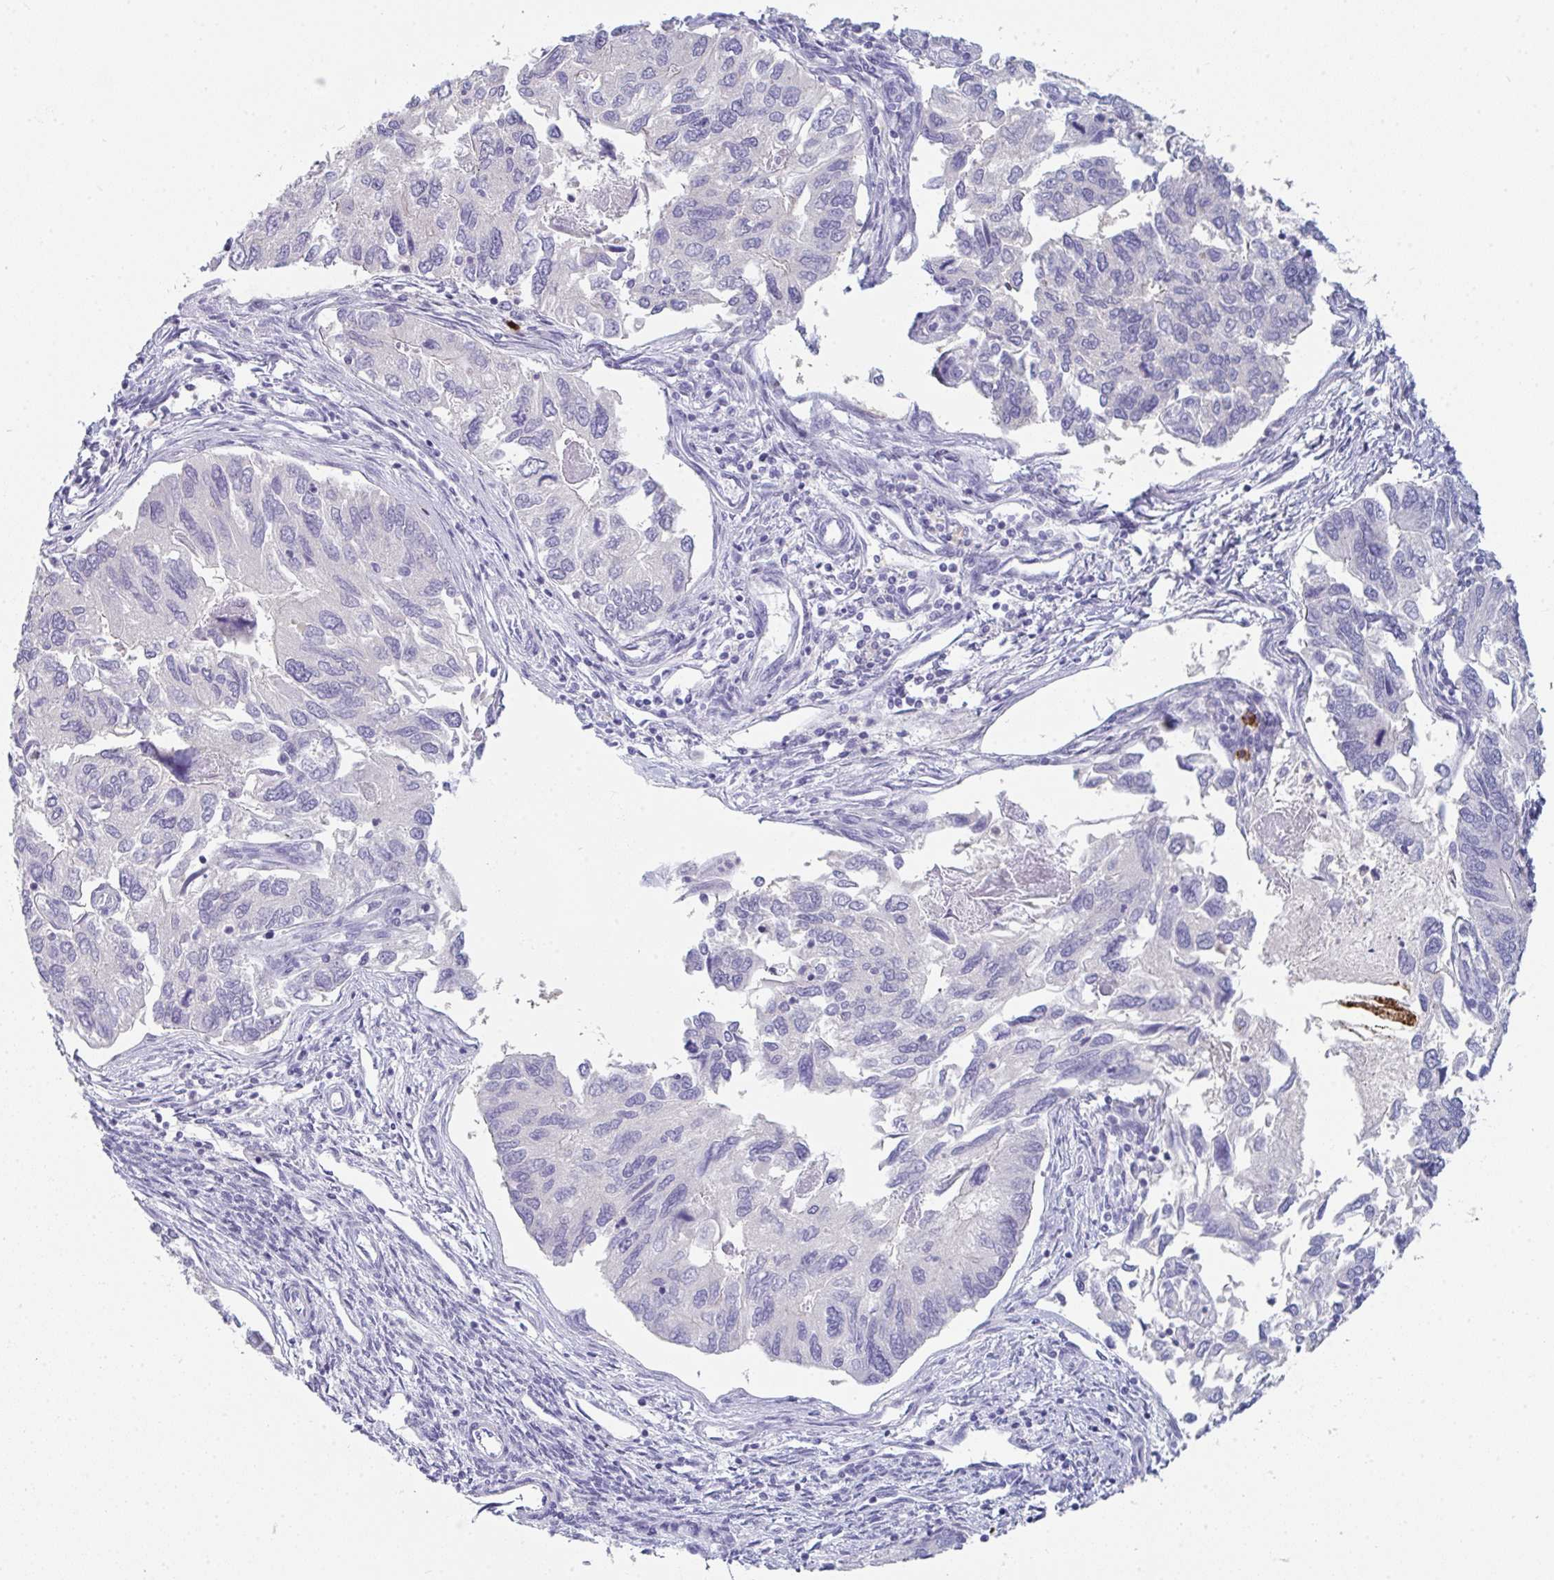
{"staining": {"intensity": "negative", "quantity": "none", "location": "none"}, "tissue": "endometrial cancer", "cell_type": "Tumor cells", "image_type": "cancer", "snomed": [{"axis": "morphology", "description": "Carcinoma, NOS"}, {"axis": "topography", "description": "Uterus"}], "caption": "The immunohistochemistry micrograph has no significant expression in tumor cells of carcinoma (endometrial) tissue. Nuclei are stained in blue.", "gene": "RUBCN", "patient": {"sex": "female", "age": 76}}